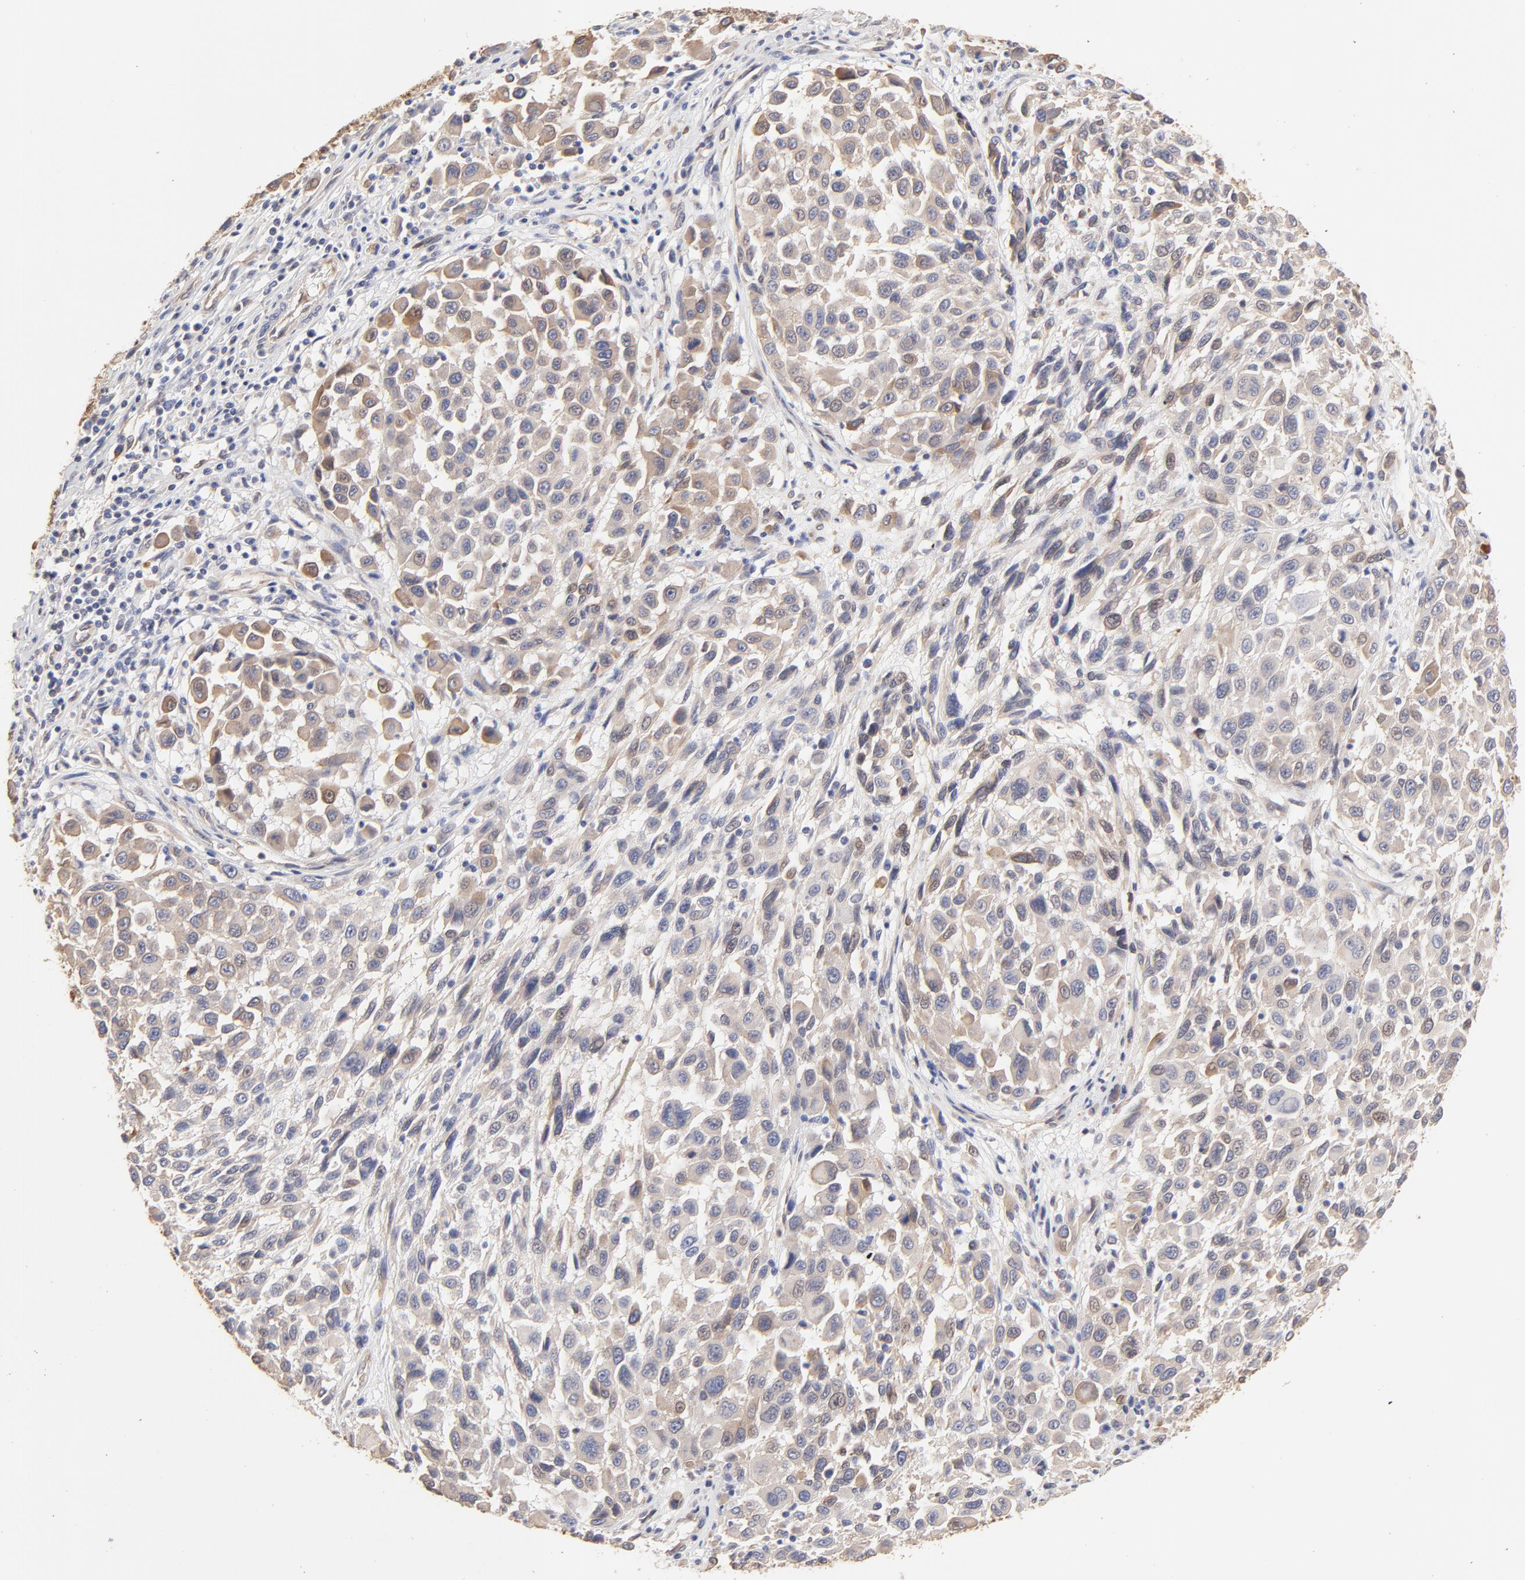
{"staining": {"intensity": "weak", "quantity": "25%-75%", "location": "cytoplasmic/membranous"}, "tissue": "melanoma", "cell_type": "Tumor cells", "image_type": "cancer", "snomed": [{"axis": "morphology", "description": "Malignant melanoma, Metastatic site"}, {"axis": "topography", "description": "Lymph node"}], "caption": "DAB (3,3'-diaminobenzidine) immunohistochemical staining of malignant melanoma (metastatic site) reveals weak cytoplasmic/membranous protein positivity in about 25%-75% of tumor cells.", "gene": "LRCH2", "patient": {"sex": "male", "age": 61}}